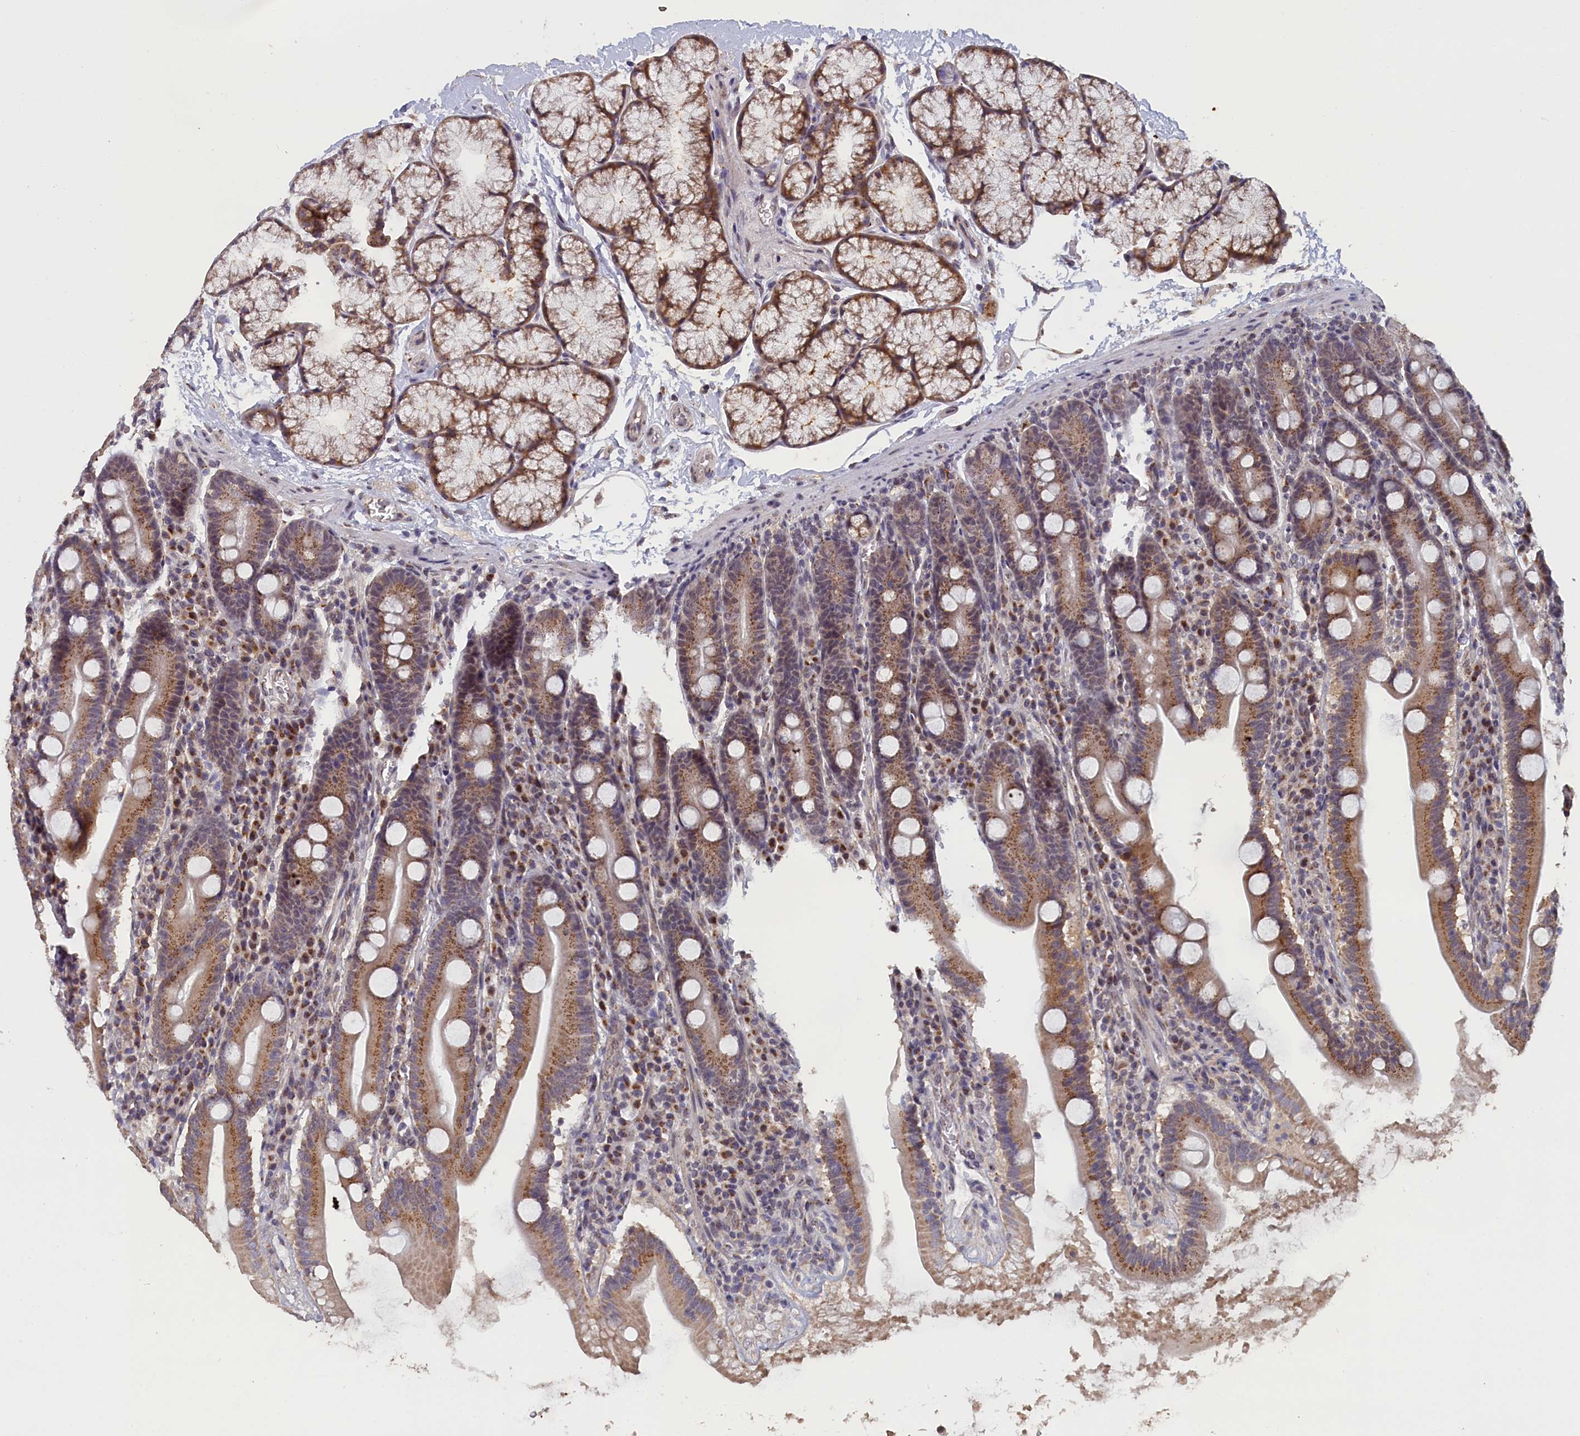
{"staining": {"intensity": "moderate", "quantity": ">75%", "location": "cytoplasmic/membranous"}, "tissue": "duodenum", "cell_type": "Glandular cells", "image_type": "normal", "snomed": [{"axis": "morphology", "description": "Normal tissue, NOS"}, {"axis": "topography", "description": "Duodenum"}], "caption": "Immunohistochemistry (DAB (3,3'-diaminobenzidine)) staining of unremarkable duodenum exhibits moderate cytoplasmic/membranous protein positivity in about >75% of glandular cells. The staining was performed using DAB (3,3'-diaminobenzidine), with brown indicating positive protein expression. Nuclei are stained blue with hematoxylin.", "gene": "PIGQ", "patient": {"sex": "male", "age": 35}}